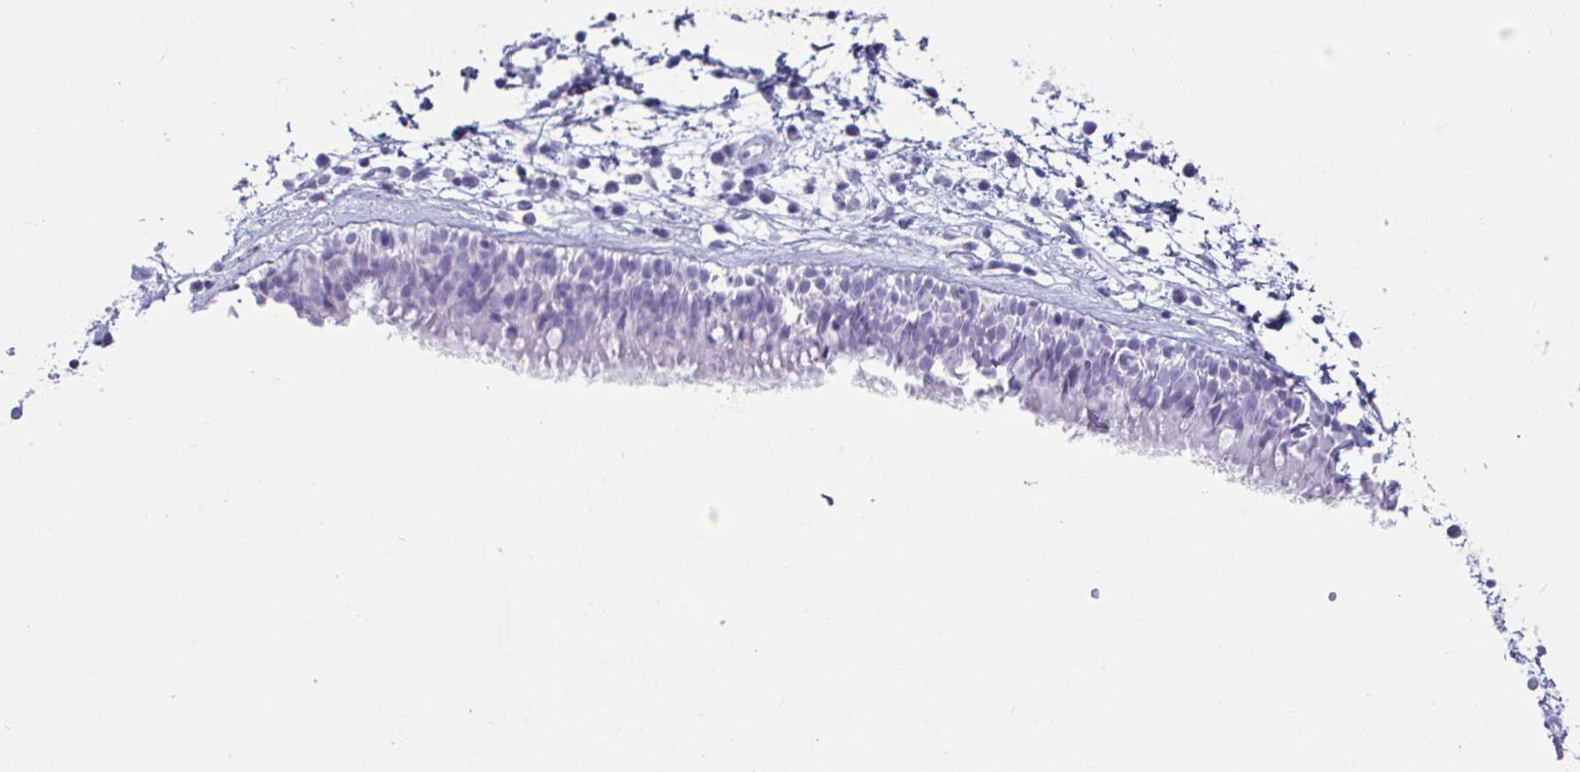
{"staining": {"intensity": "negative", "quantity": "none", "location": "none"}, "tissue": "nasopharynx", "cell_type": "Respiratory epithelial cells", "image_type": "normal", "snomed": [{"axis": "morphology", "description": "Normal tissue, NOS"}, {"axis": "topography", "description": "Nasopharynx"}], "caption": "Immunohistochemical staining of benign nasopharynx shows no significant positivity in respiratory epithelial cells.", "gene": "CREG2", "patient": {"sex": "male", "age": 24}}